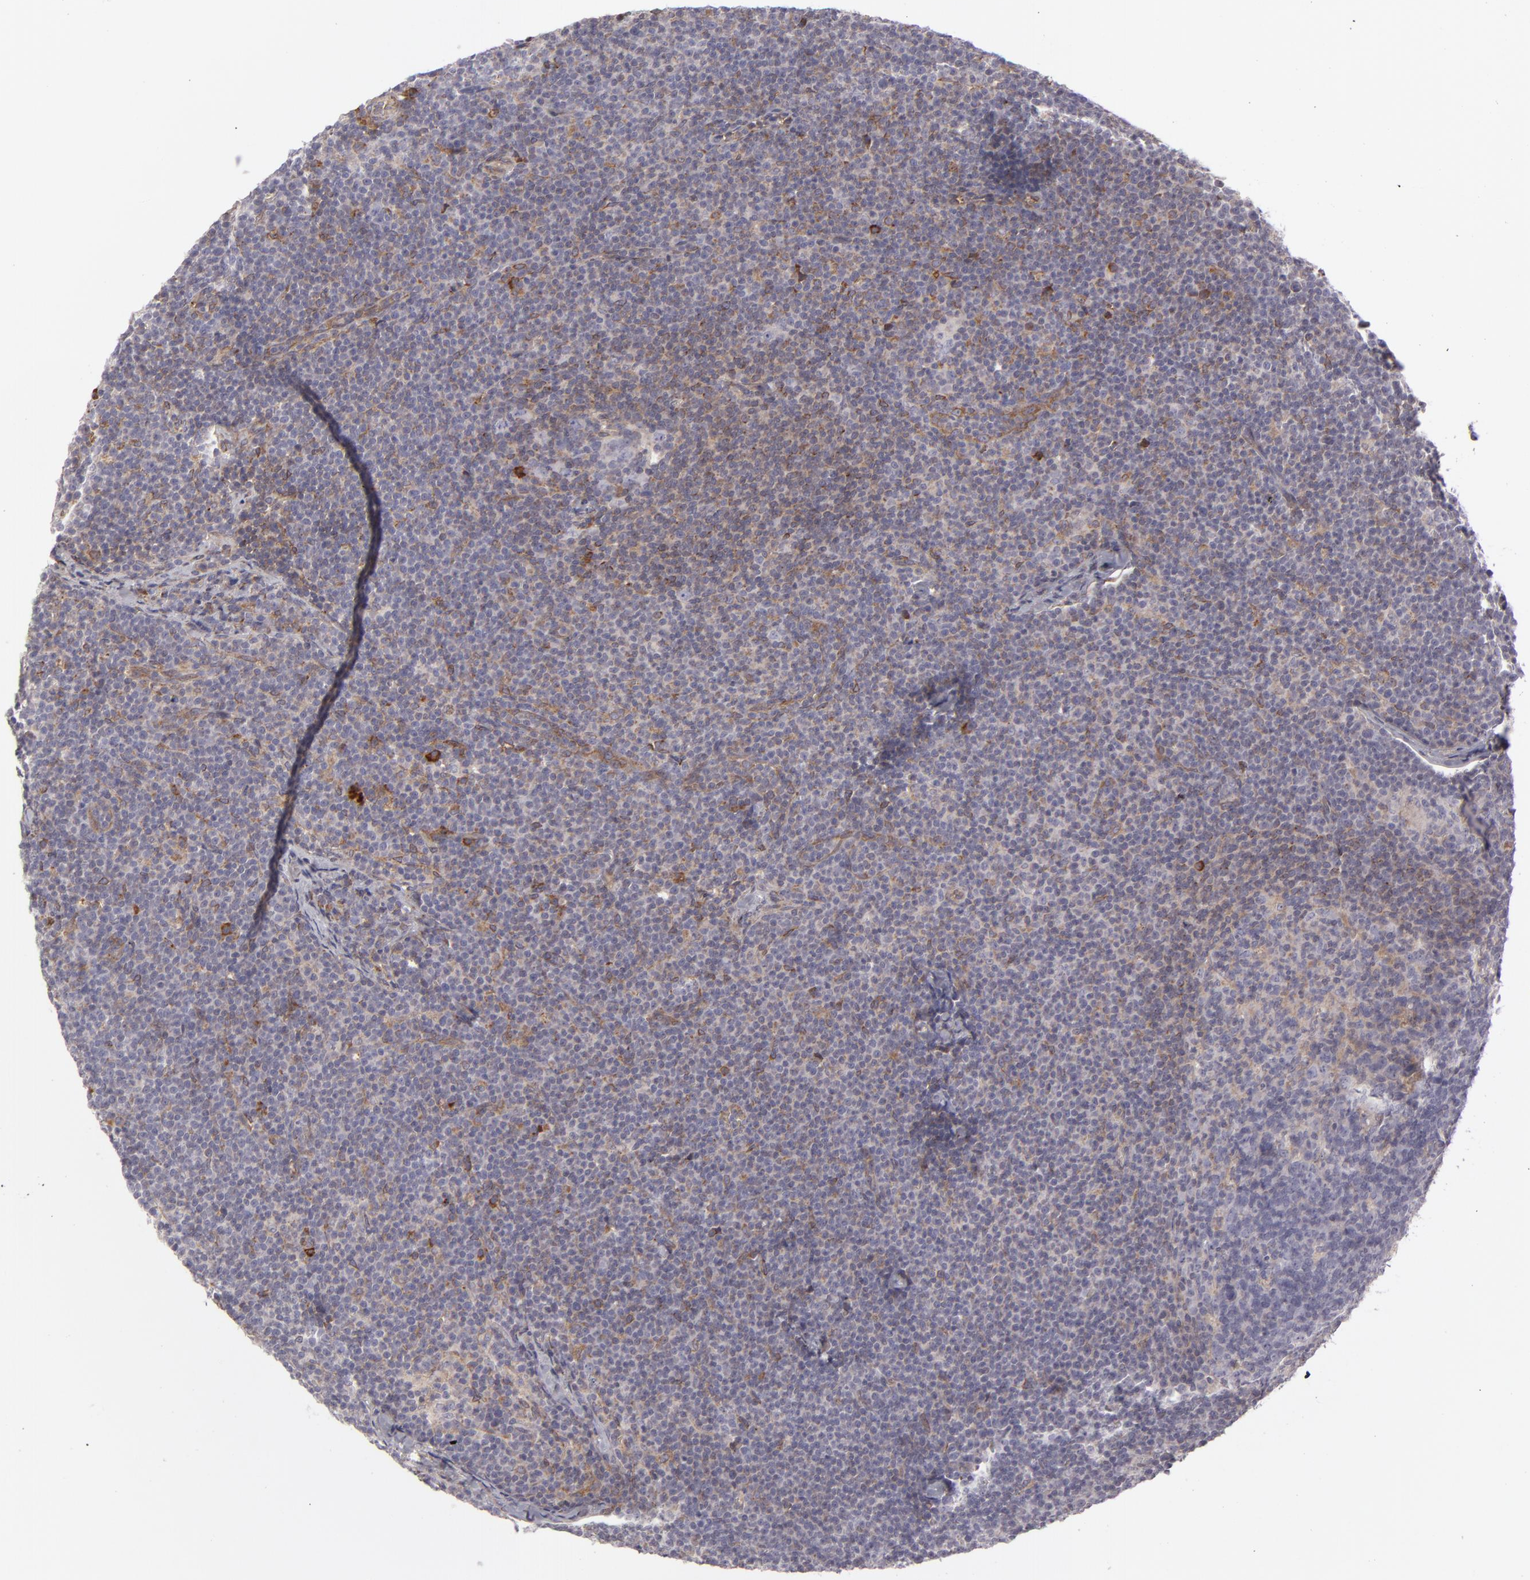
{"staining": {"intensity": "negative", "quantity": "none", "location": "none"}, "tissue": "lymphoma", "cell_type": "Tumor cells", "image_type": "cancer", "snomed": [{"axis": "morphology", "description": "Malignant lymphoma, non-Hodgkin's type, High grade"}, {"axis": "topography", "description": "Lymph node"}], "caption": "High power microscopy histopathology image of an immunohistochemistry image of malignant lymphoma, non-Hodgkin's type (high-grade), revealing no significant positivity in tumor cells.", "gene": "CFB", "patient": {"sex": "female", "age": 58}}